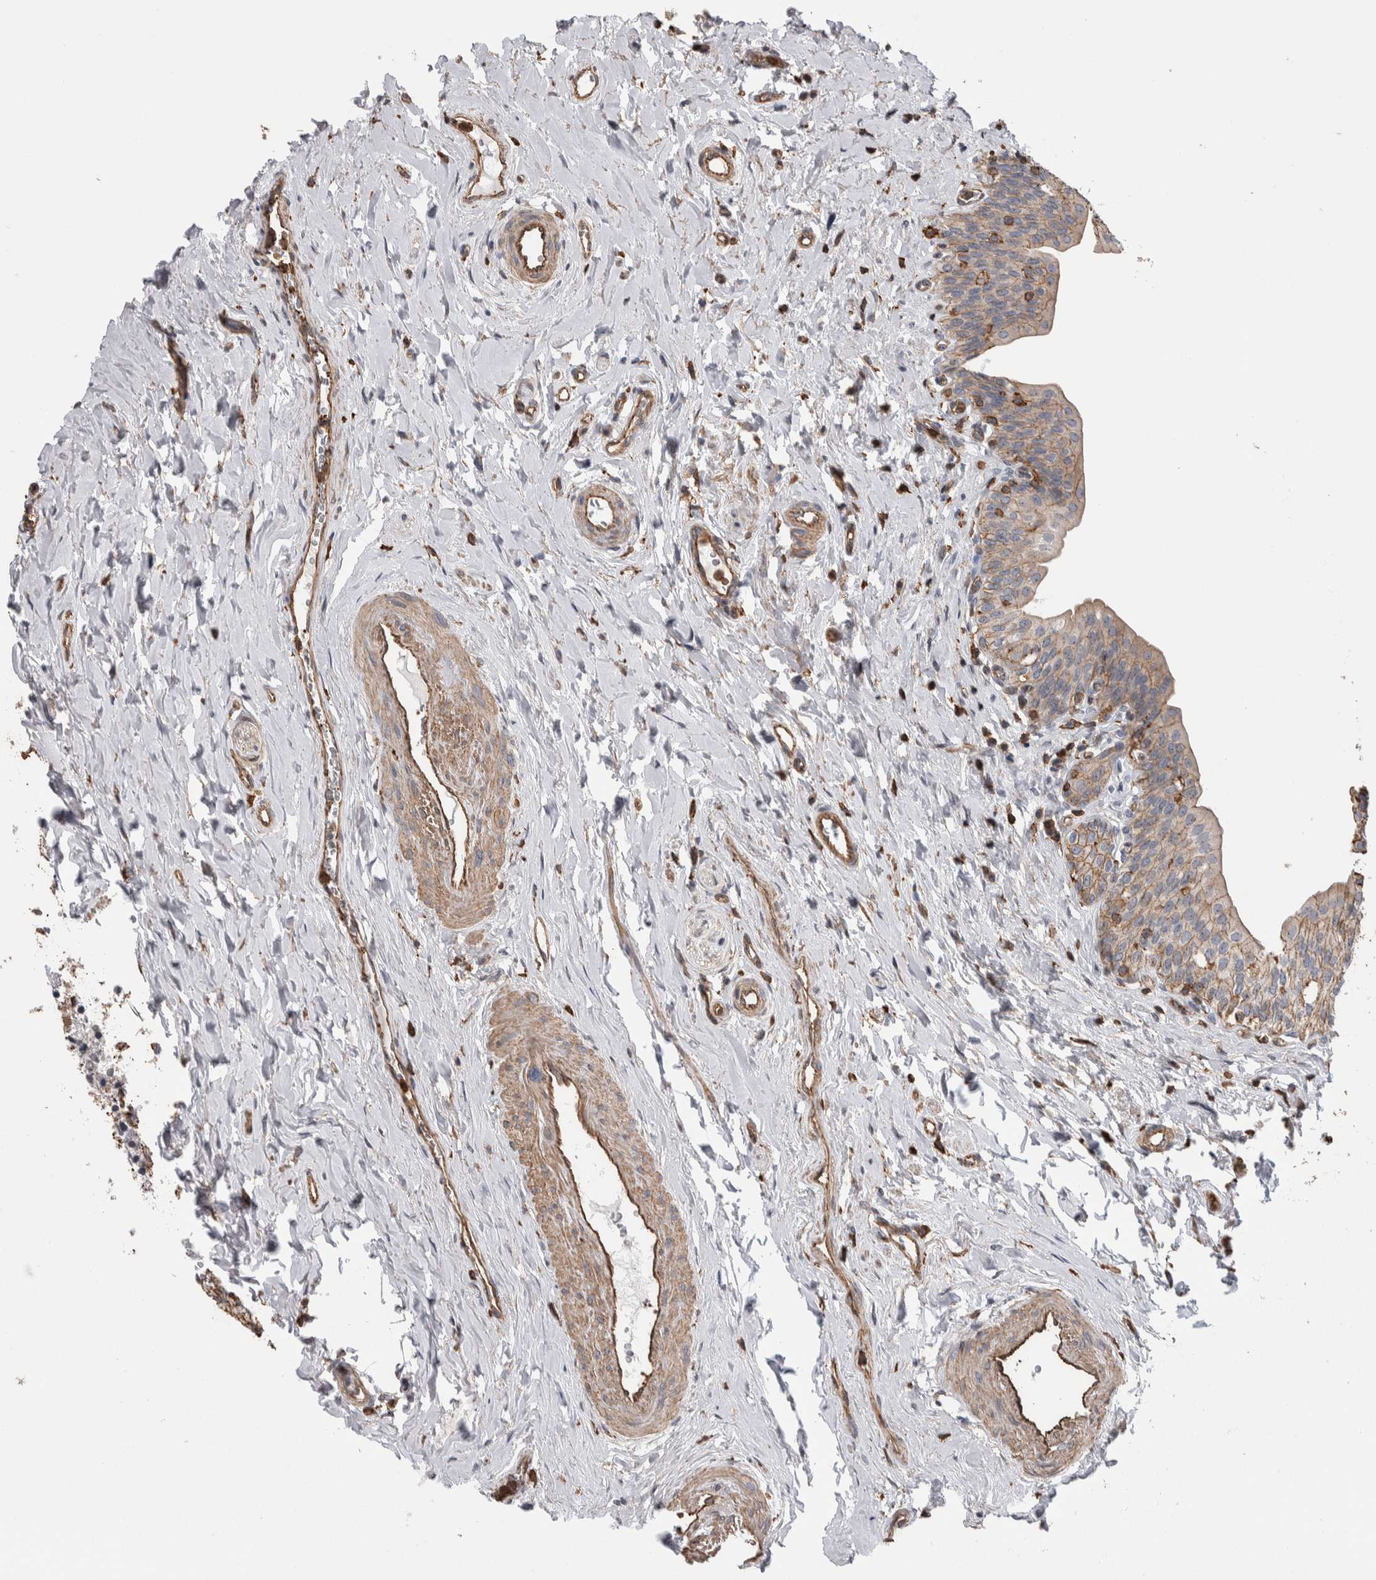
{"staining": {"intensity": "moderate", "quantity": ">75%", "location": "cytoplasmic/membranous"}, "tissue": "urinary bladder", "cell_type": "Urothelial cells", "image_type": "normal", "snomed": [{"axis": "morphology", "description": "Normal tissue, NOS"}, {"axis": "topography", "description": "Urinary bladder"}], "caption": "Immunohistochemistry of benign human urinary bladder demonstrates medium levels of moderate cytoplasmic/membranous staining in approximately >75% of urothelial cells.", "gene": "ENPP2", "patient": {"sex": "male", "age": 83}}